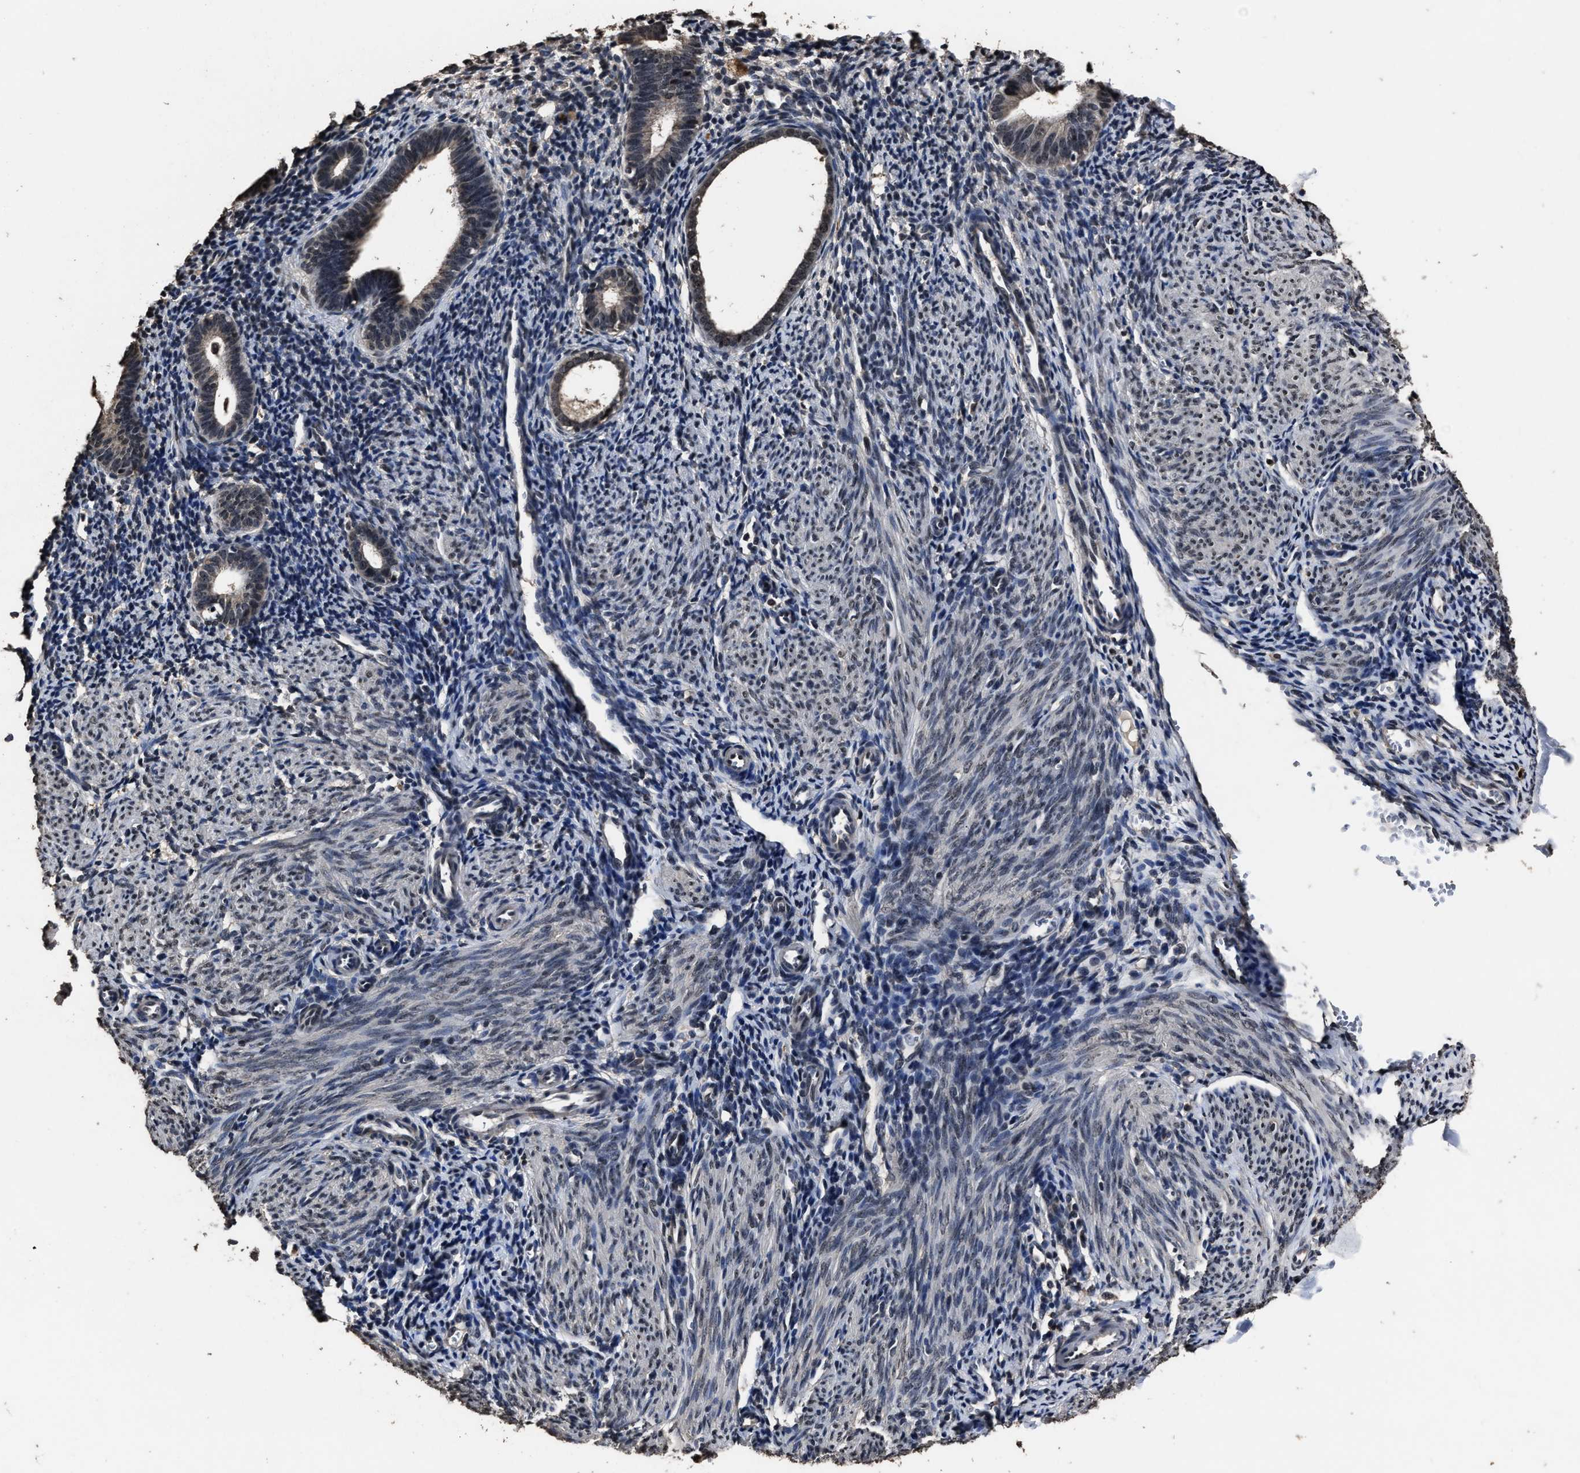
{"staining": {"intensity": "weak", "quantity": "<25%", "location": "cytoplasmic/membranous"}, "tissue": "endometrium", "cell_type": "Cells in endometrial stroma", "image_type": "normal", "snomed": [{"axis": "morphology", "description": "Normal tissue, NOS"}, {"axis": "morphology", "description": "Adenocarcinoma, NOS"}, {"axis": "topography", "description": "Endometrium"}], "caption": "The micrograph demonstrates no staining of cells in endometrial stroma in unremarkable endometrium.", "gene": "RSBN1L", "patient": {"sex": "female", "age": 57}}